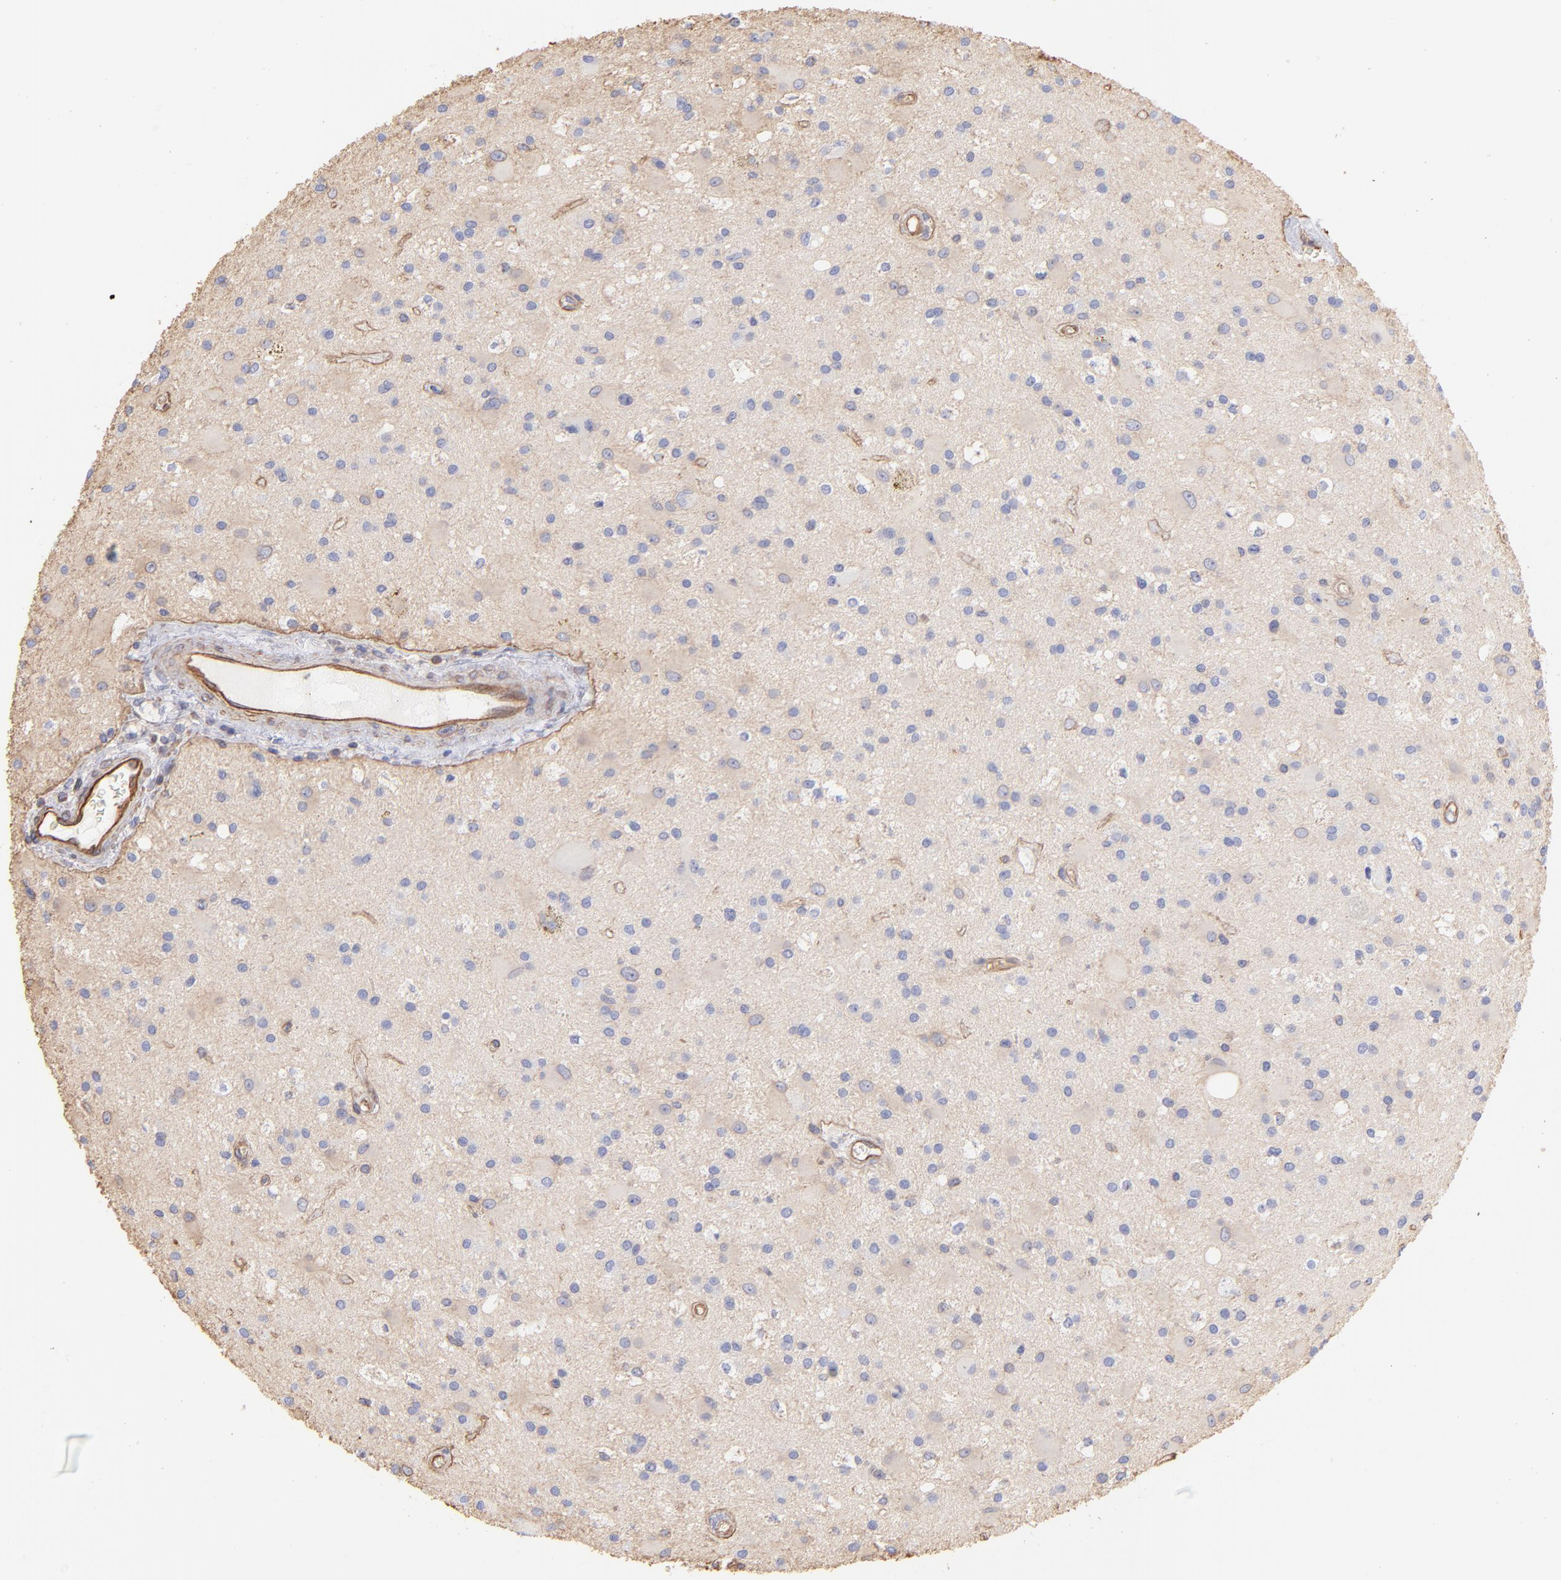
{"staining": {"intensity": "weak", "quantity": "25%-75%", "location": "cytoplasmic/membranous"}, "tissue": "glioma", "cell_type": "Tumor cells", "image_type": "cancer", "snomed": [{"axis": "morphology", "description": "Glioma, malignant, Low grade"}, {"axis": "topography", "description": "Brain"}], "caption": "Human glioma stained for a protein (brown) exhibits weak cytoplasmic/membranous positive positivity in about 25%-75% of tumor cells.", "gene": "PLEC", "patient": {"sex": "male", "age": 58}}